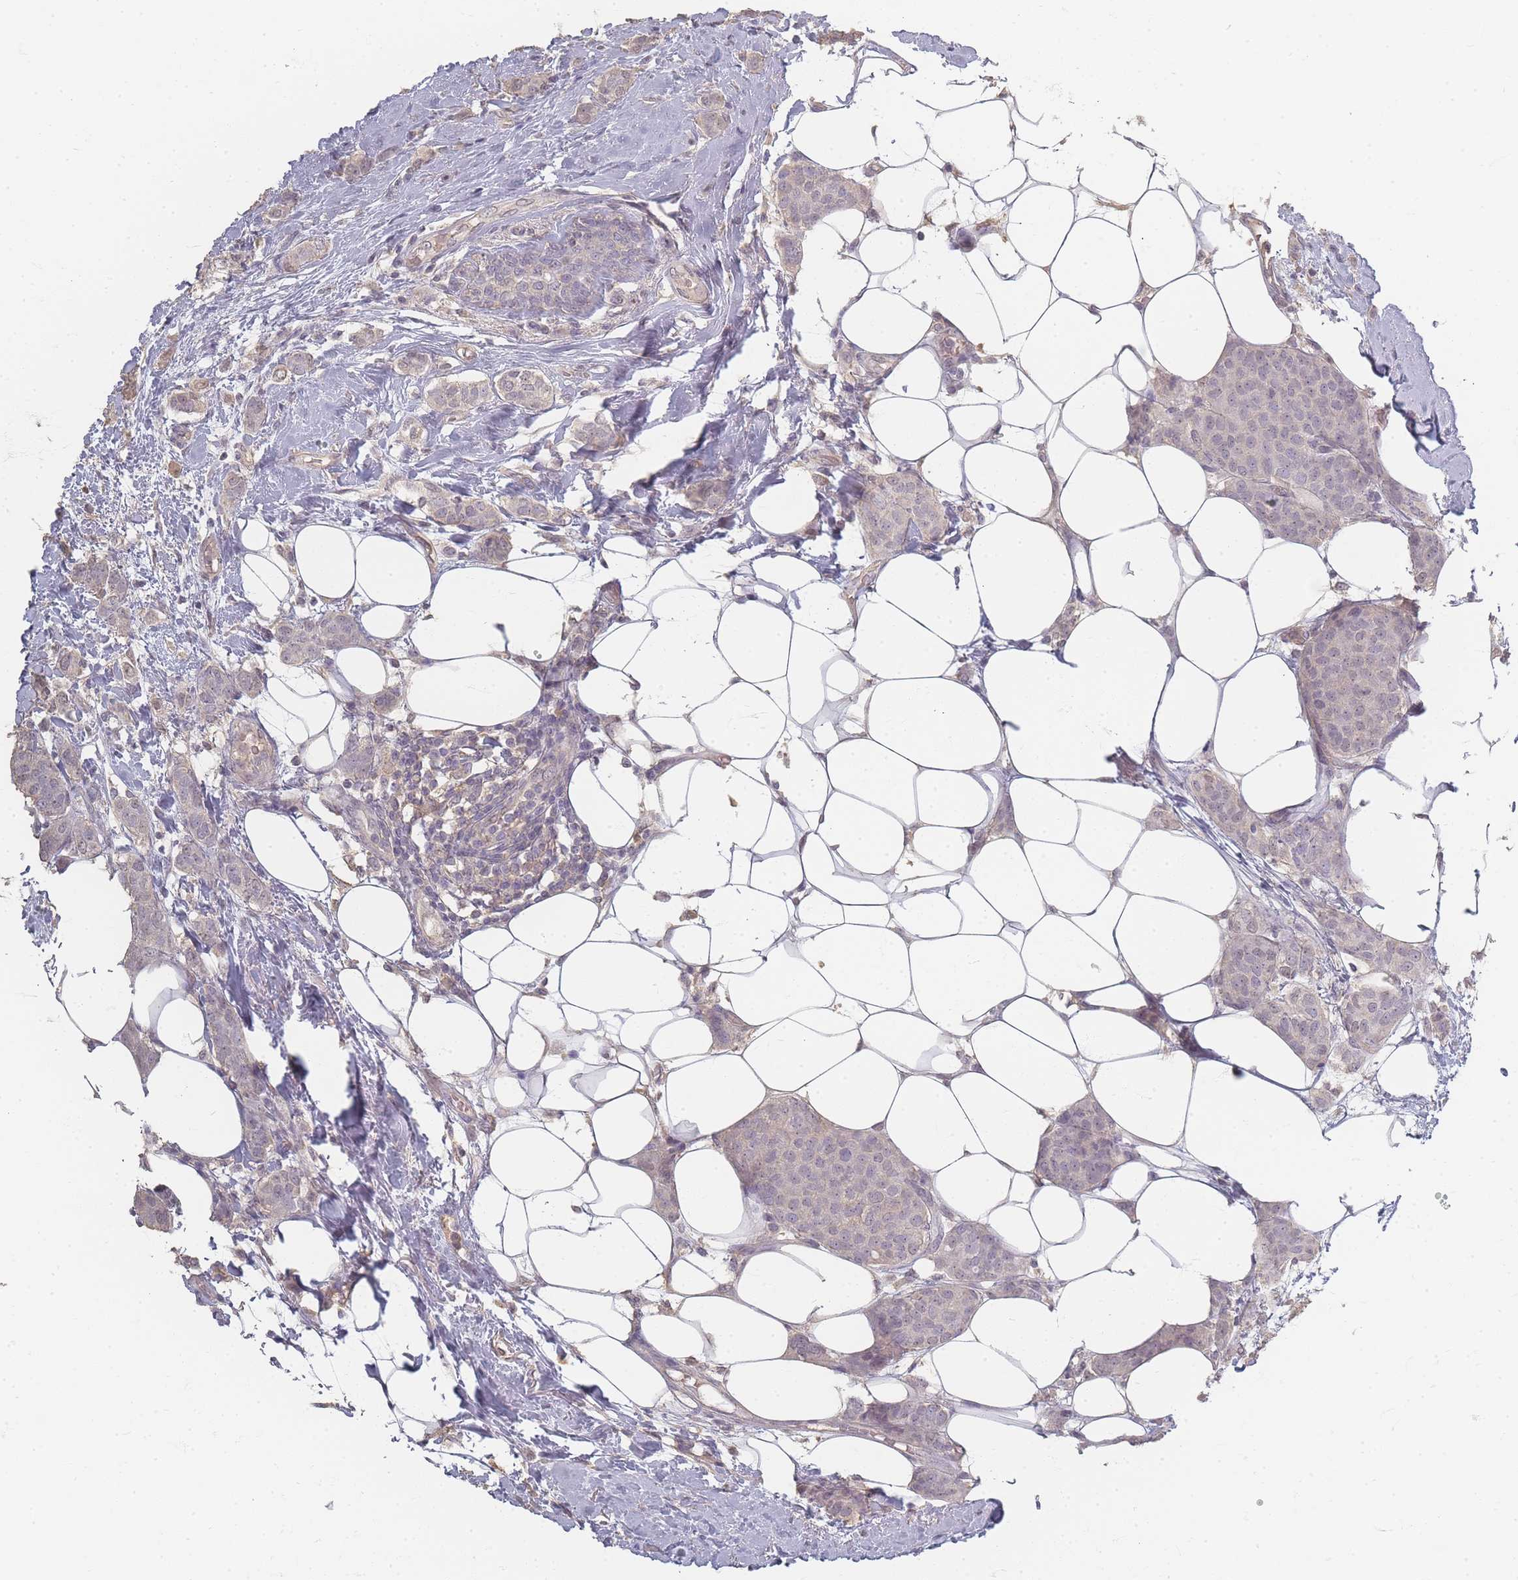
{"staining": {"intensity": "weak", "quantity": "<25%", "location": "cytoplasmic/membranous,nuclear"}, "tissue": "breast cancer", "cell_type": "Tumor cells", "image_type": "cancer", "snomed": [{"axis": "morphology", "description": "Duct carcinoma"}, {"axis": "topography", "description": "Breast"}], "caption": "Invasive ductal carcinoma (breast) was stained to show a protein in brown. There is no significant staining in tumor cells. The staining is performed using DAB brown chromogen with nuclei counter-stained in using hematoxylin.", "gene": "RFTN1", "patient": {"sex": "female", "age": 72}}